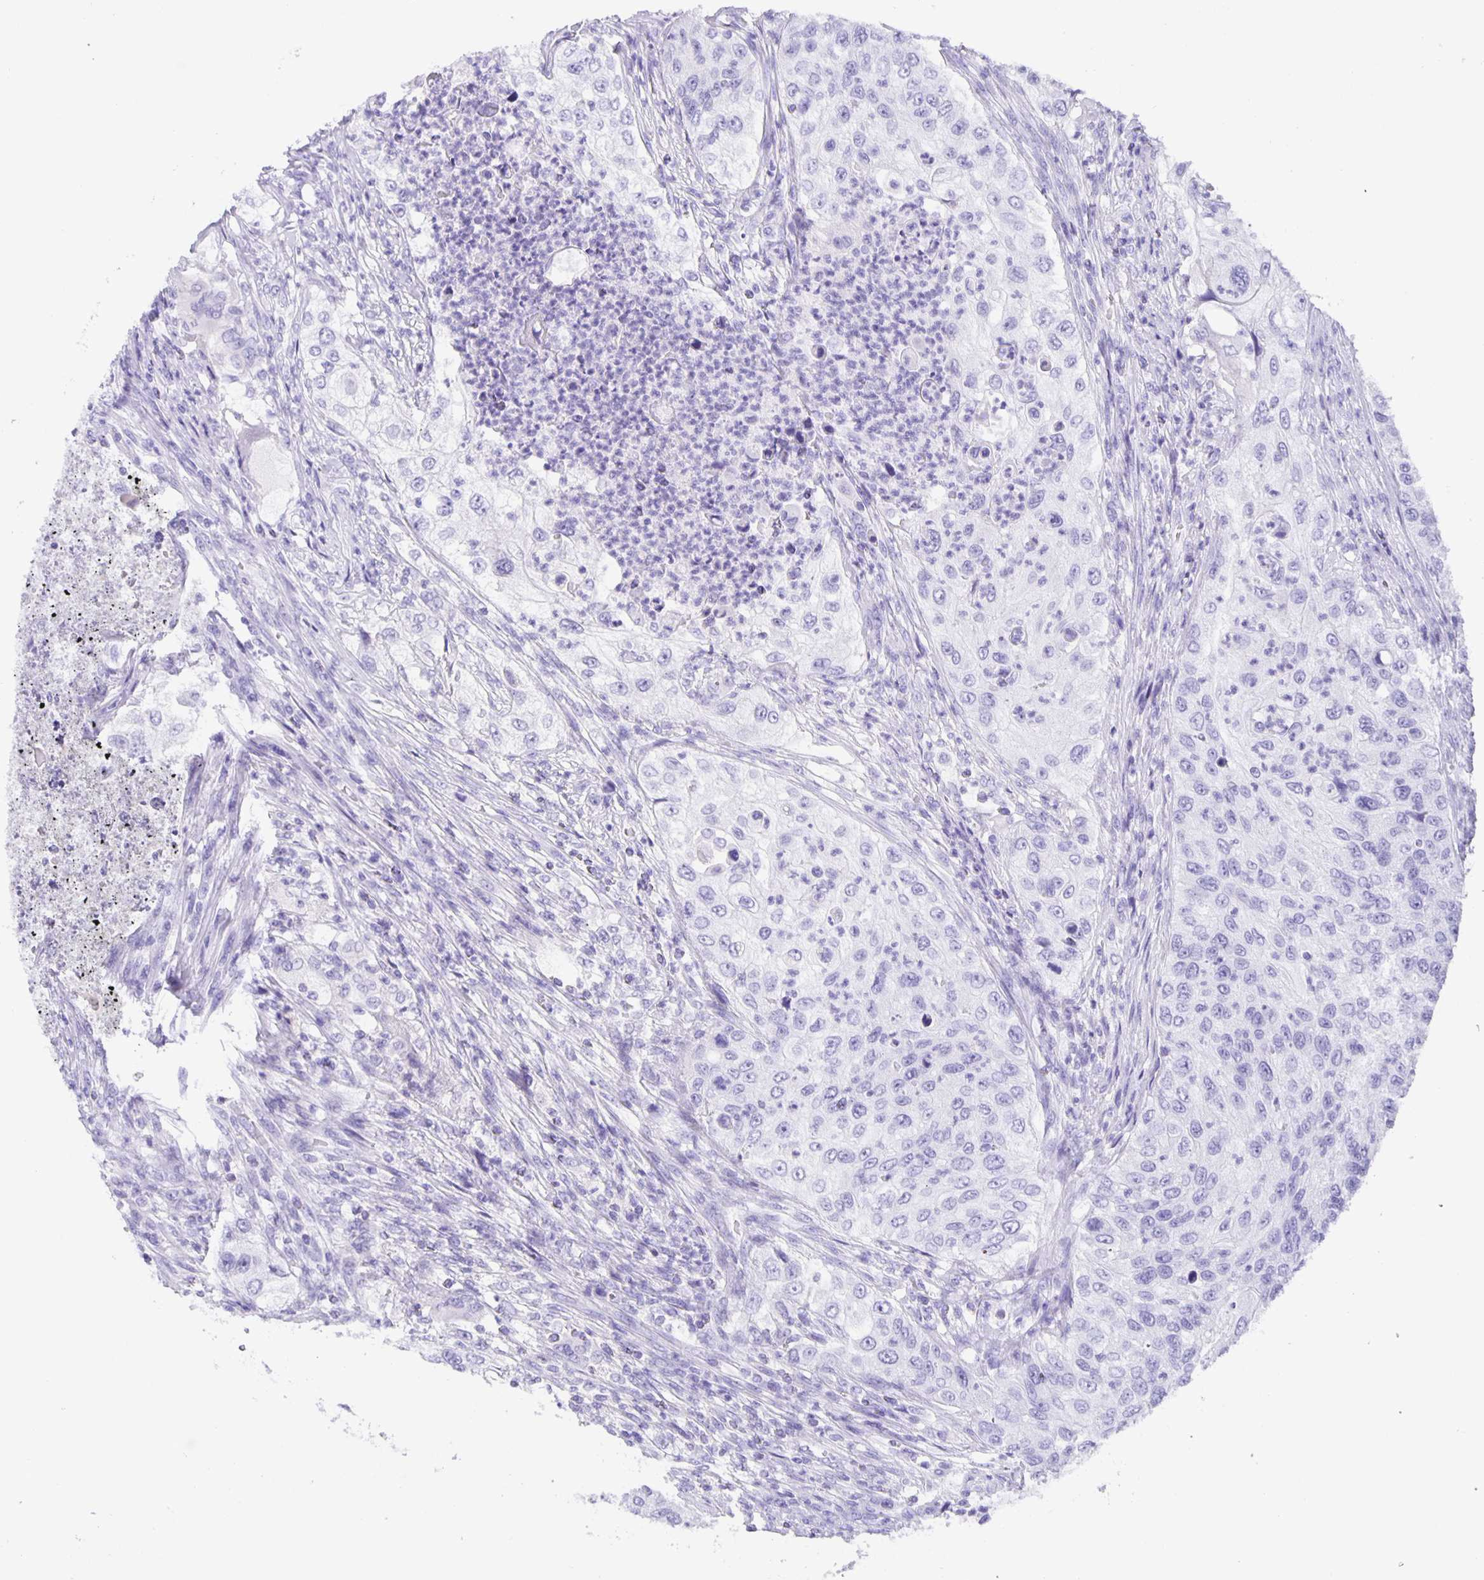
{"staining": {"intensity": "negative", "quantity": "none", "location": "none"}, "tissue": "urothelial cancer", "cell_type": "Tumor cells", "image_type": "cancer", "snomed": [{"axis": "morphology", "description": "Urothelial carcinoma, High grade"}, {"axis": "topography", "description": "Urinary bladder"}], "caption": "DAB (3,3'-diaminobenzidine) immunohistochemical staining of high-grade urothelial carcinoma displays no significant staining in tumor cells.", "gene": "GUCA2A", "patient": {"sex": "female", "age": 60}}